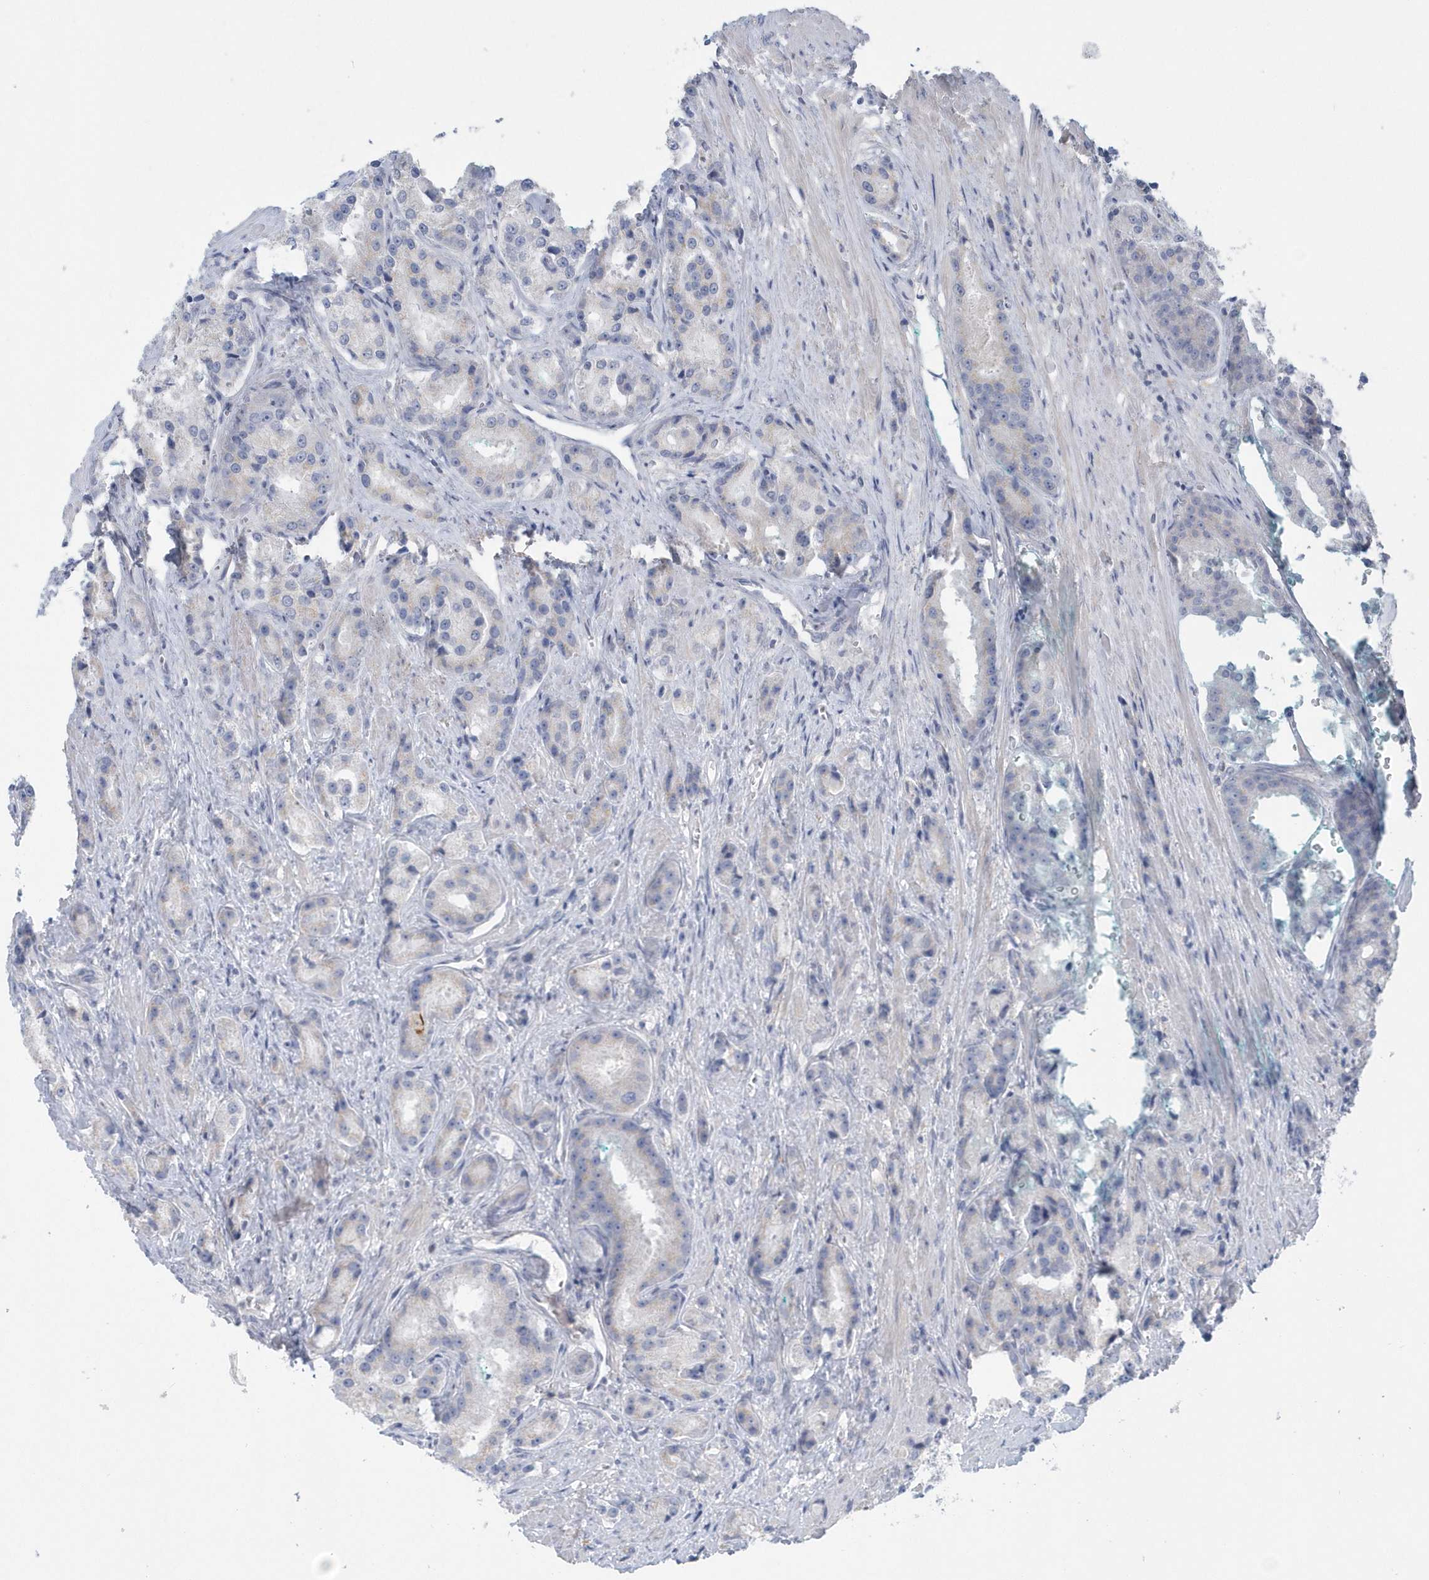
{"staining": {"intensity": "negative", "quantity": "none", "location": "none"}, "tissue": "prostate cancer", "cell_type": "Tumor cells", "image_type": "cancer", "snomed": [{"axis": "morphology", "description": "Adenocarcinoma, High grade"}, {"axis": "topography", "description": "Prostate"}], "caption": "Immunohistochemistry histopathology image of neoplastic tissue: prostate cancer stained with DAB shows no significant protein expression in tumor cells. (Brightfield microscopy of DAB (3,3'-diaminobenzidine) immunohistochemistry (IHC) at high magnification).", "gene": "SPATA18", "patient": {"sex": "male", "age": 60}}